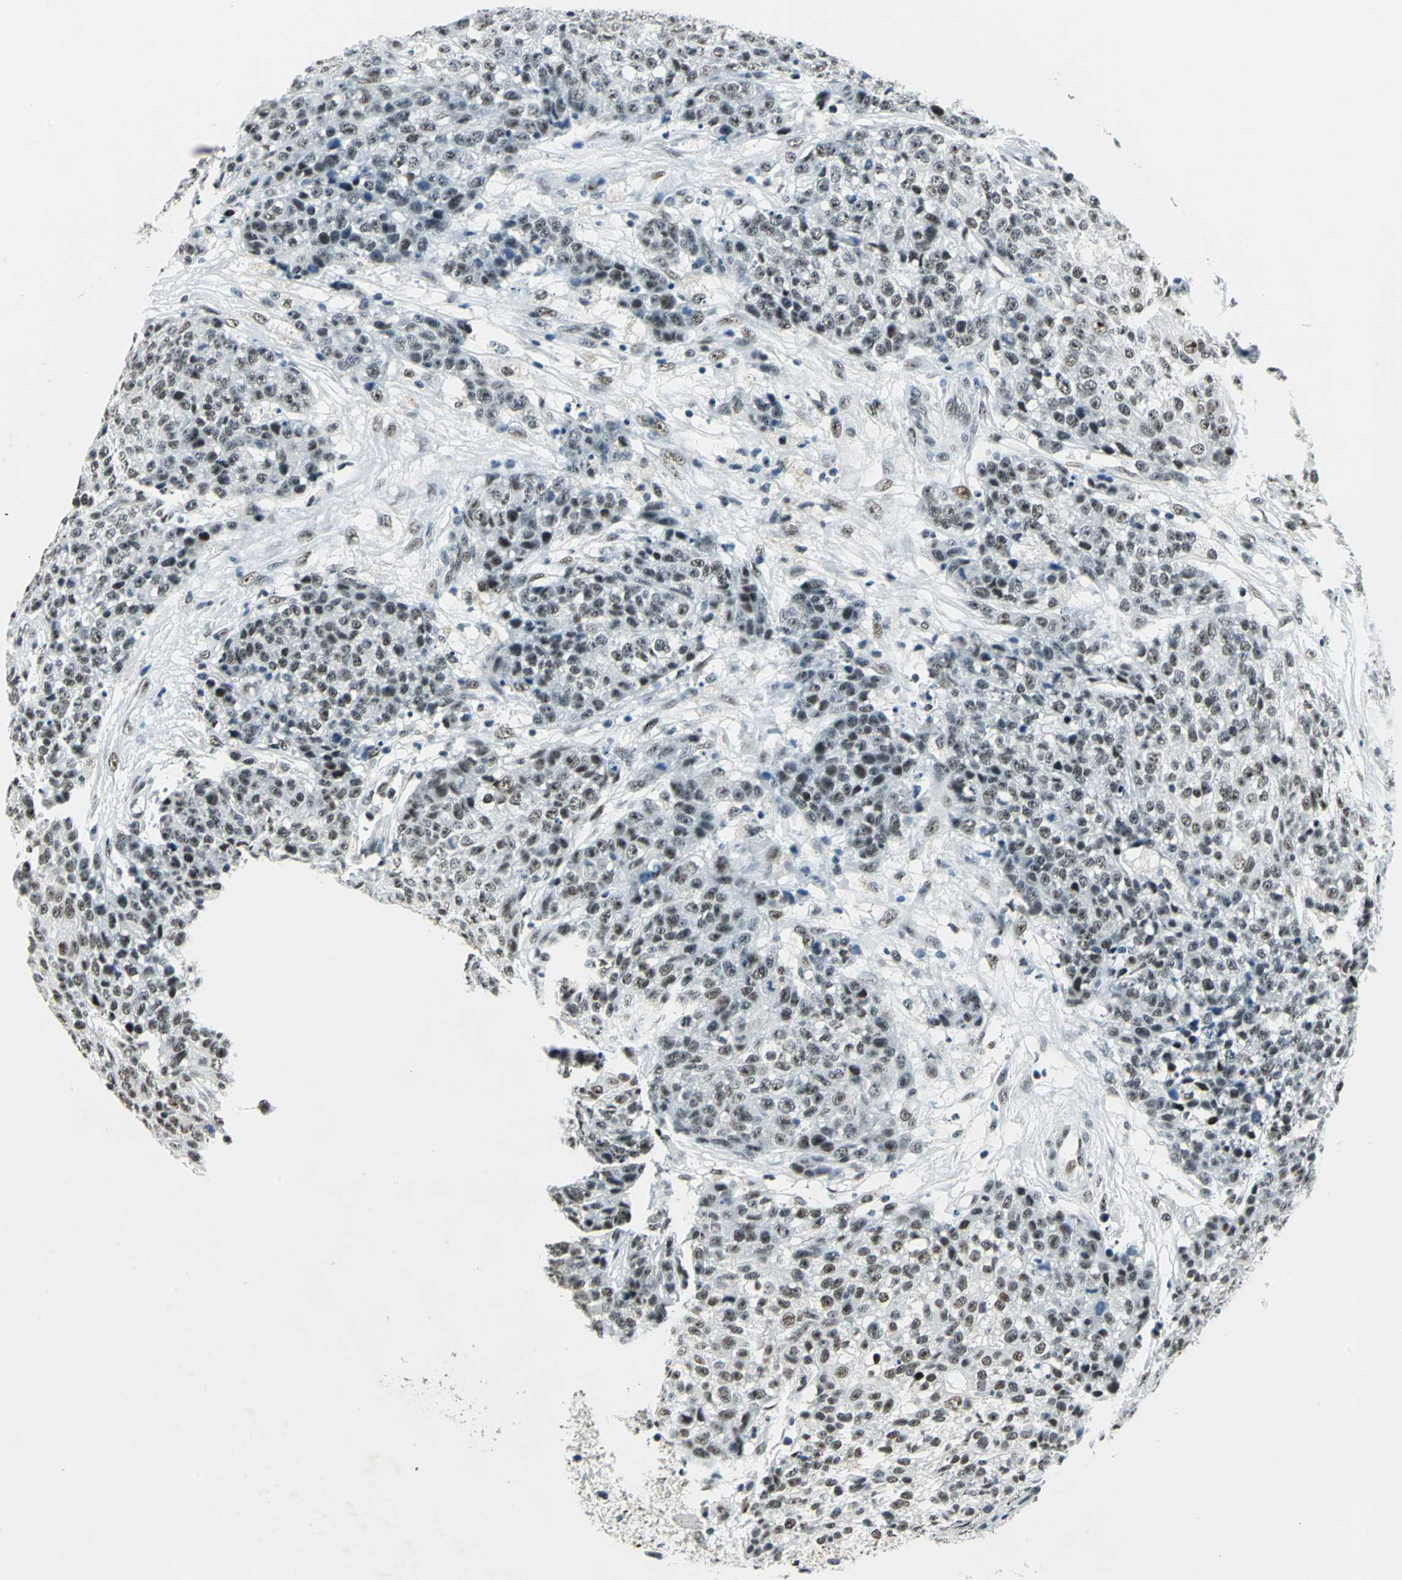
{"staining": {"intensity": "moderate", "quantity": ">75%", "location": "nuclear"}, "tissue": "ovarian cancer", "cell_type": "Tumor cells", "image_type": "cancer", "snomed": [{"axis": "morphology", "description": "Carcinoma, endometroid"}, {"axis": "topography", "description": "Ovary"}], "caption": "Protein expression analysis of human ovarian endometroid carcinoma reveals moderate nuclear staining in approximately >75% of tumor cells. The protein of interest is stained brown, and the nuclei are stained in blue (DAB (3,3'-diaminobenzidine) IHC with brightfield microscopy, high magnification).", "gene": "KAT6B", "patient": {"sex": "female", "age": 42}}